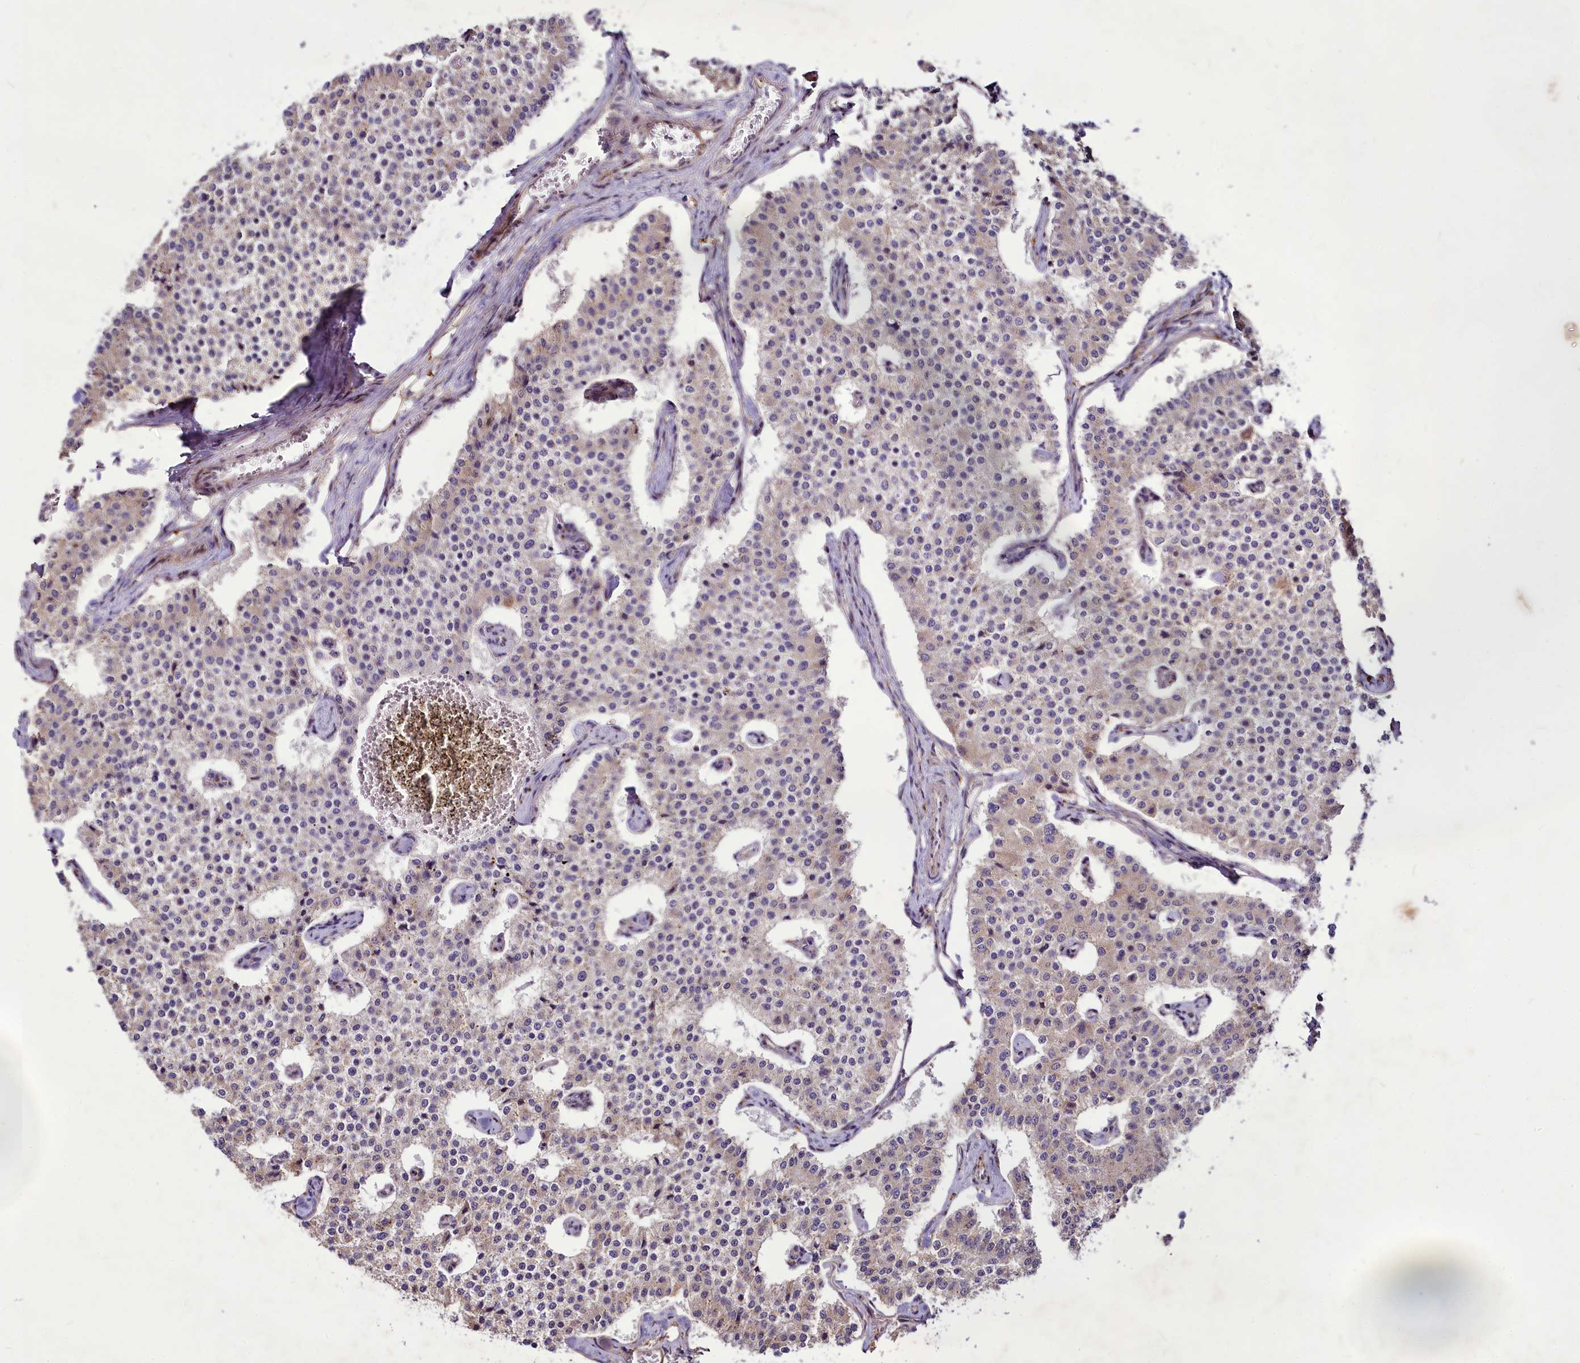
{"staining": {"intensity": "negative", "quantity": "none", "location": "none"}, "tissue": "carcinoid", "cell_type": "Tumor cells", "image_type": "cancer", "snomed": [{"axis": "morphology", "description": "Carcinoid, malignant, NOS"}, {"axis": "topography", "description": "Colon"}], "caption": "This is an immunohistochemistry micrograph of carcinoid (malignant). There is no positivity in tumor cells.", "gene": "C11orf86", "patient": {"sex": "female", "age": 52}}